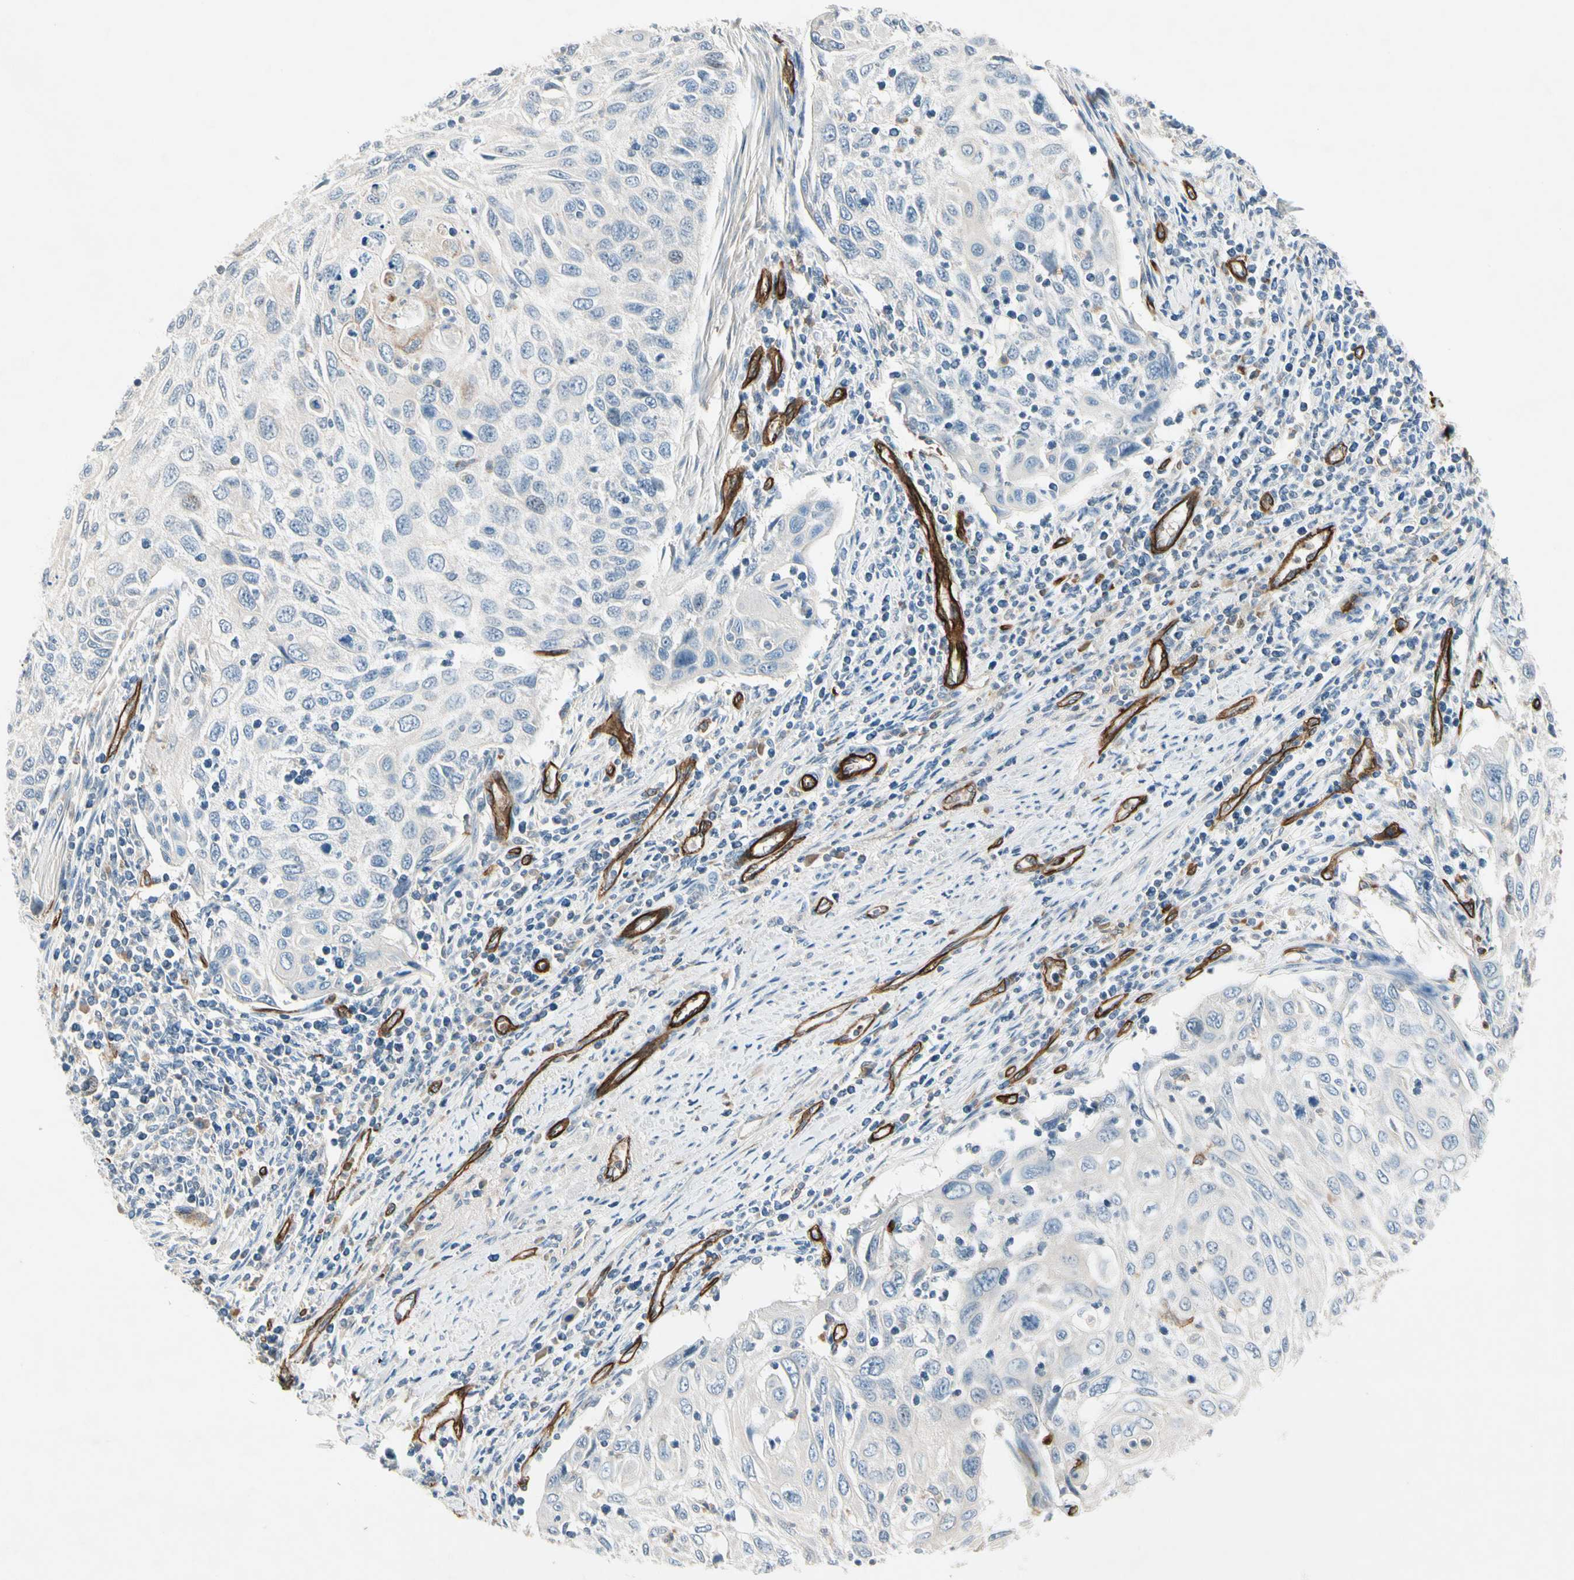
{"staining": {"intensity": "negative", "quantity": "none", "location": "none"}, "tissue": "cervical cancer", "cell_type": "Tumor cells", "image_type": "cancer", "snomed": [{"axis": "morphology", "description": "Squamous cell carcinoma, NOS"}, {"axis": "topography", "description": "Cervix"}], "caption": "Tumor cells show no significant protein positivity in cervical cancer (squamous cell carcinoma).", "gene": "CD93", "patient": {"sex": "female", "age": 70}}